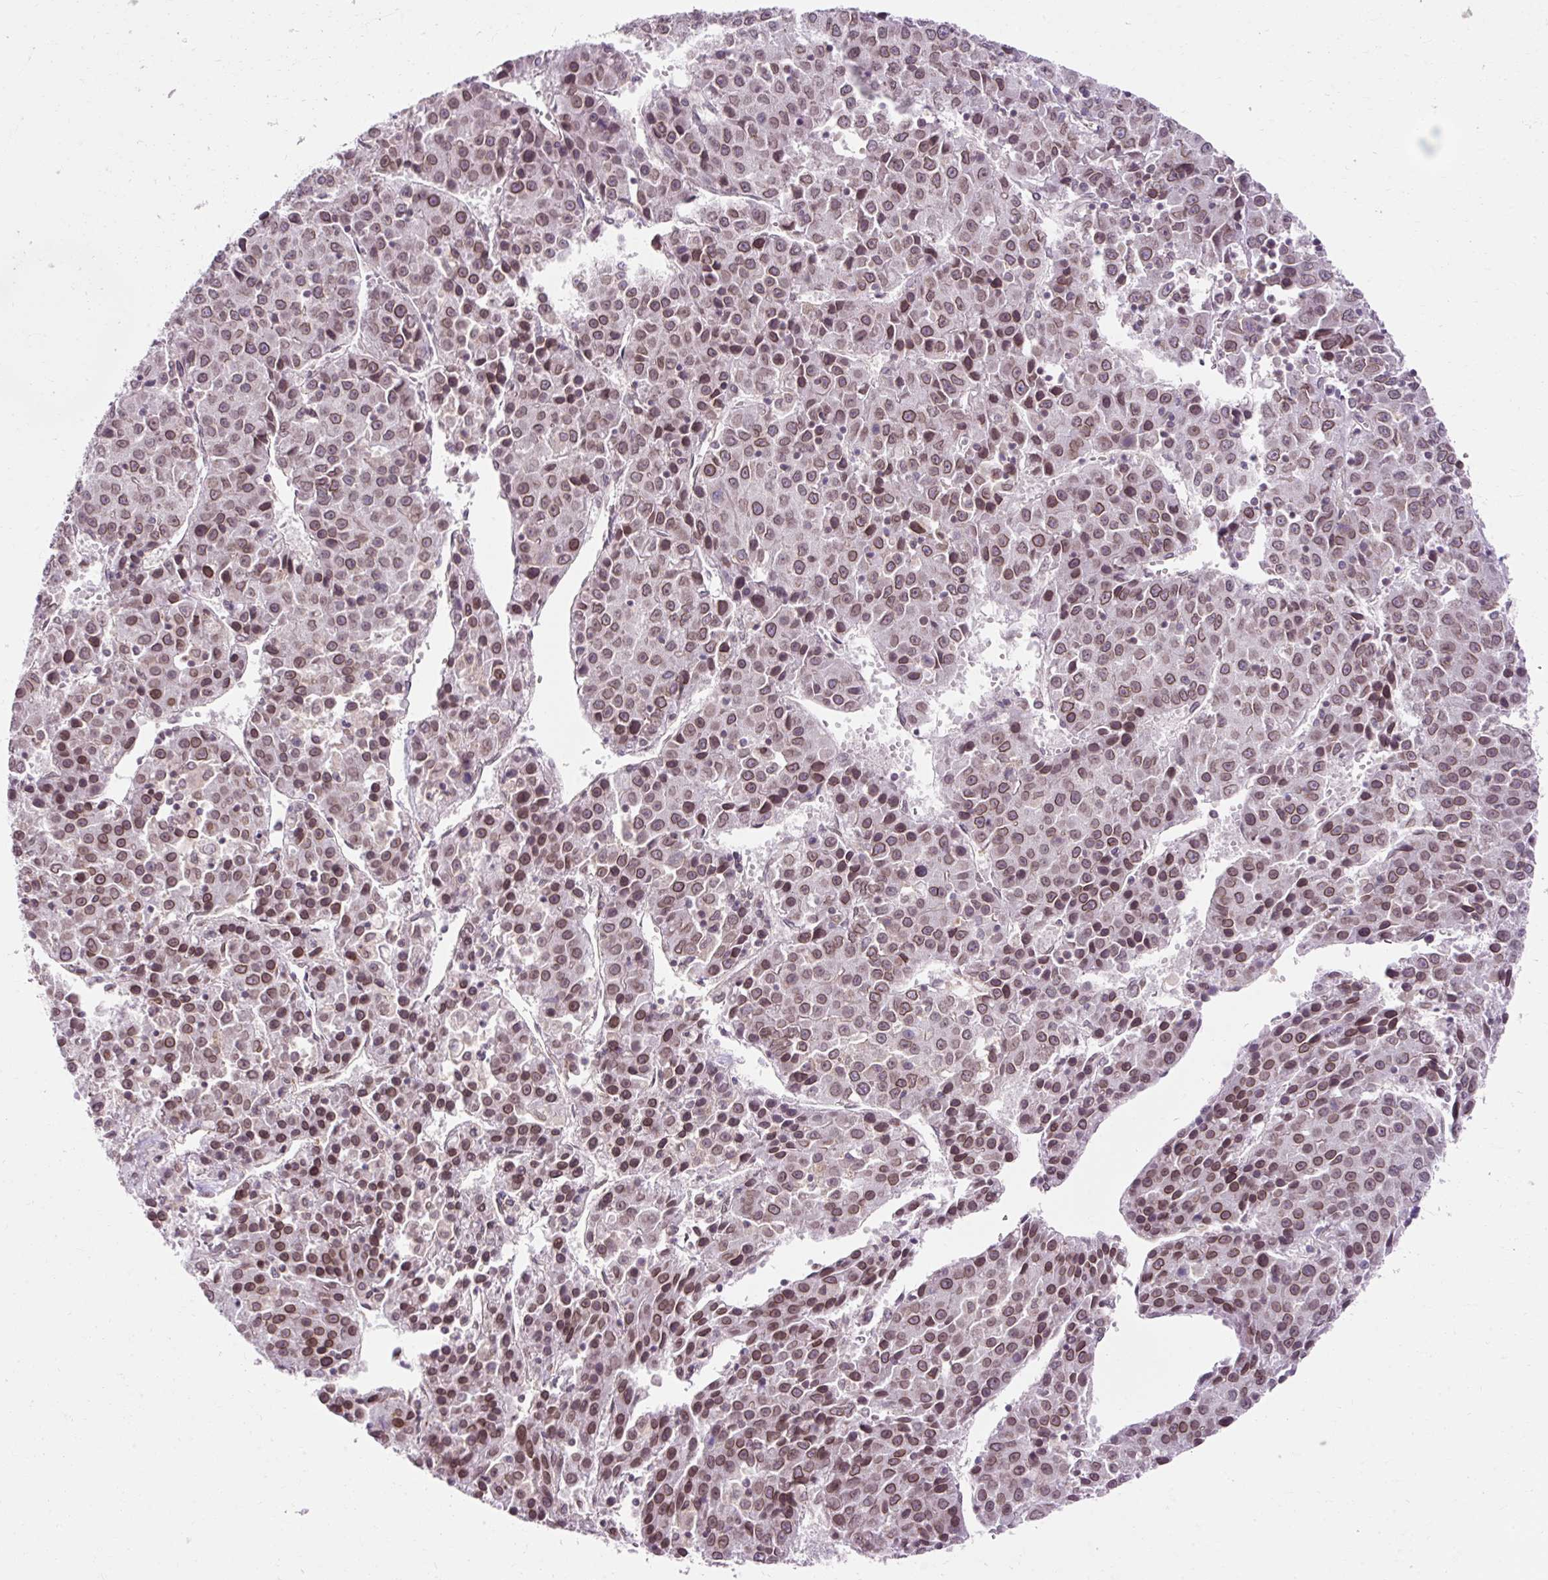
{"staining": {"intensity": "moderate", "quantity": ">75%", "location": "cytoplasmic/membranous,nuclear"}, "tissue": "liver cancer", "cell_type": "Tumor cells", "image_type": "cancer", "snomed": [{"axis": "morphology", "description": "Carcinoma, Hepatocellular, NOS"}, {"axis": "topography", "description": "Liver"}], "caption": "Immunohistochemical staining of liver cancer shows moderate cytoplasmic/membranous and nuclear protein staining in about >75% of tumor cells. (DAB = brown stain, brightfield microscopy at high magnification).", "gene": "ZNF610", "patient": {"sex": "female", "age": 53}}